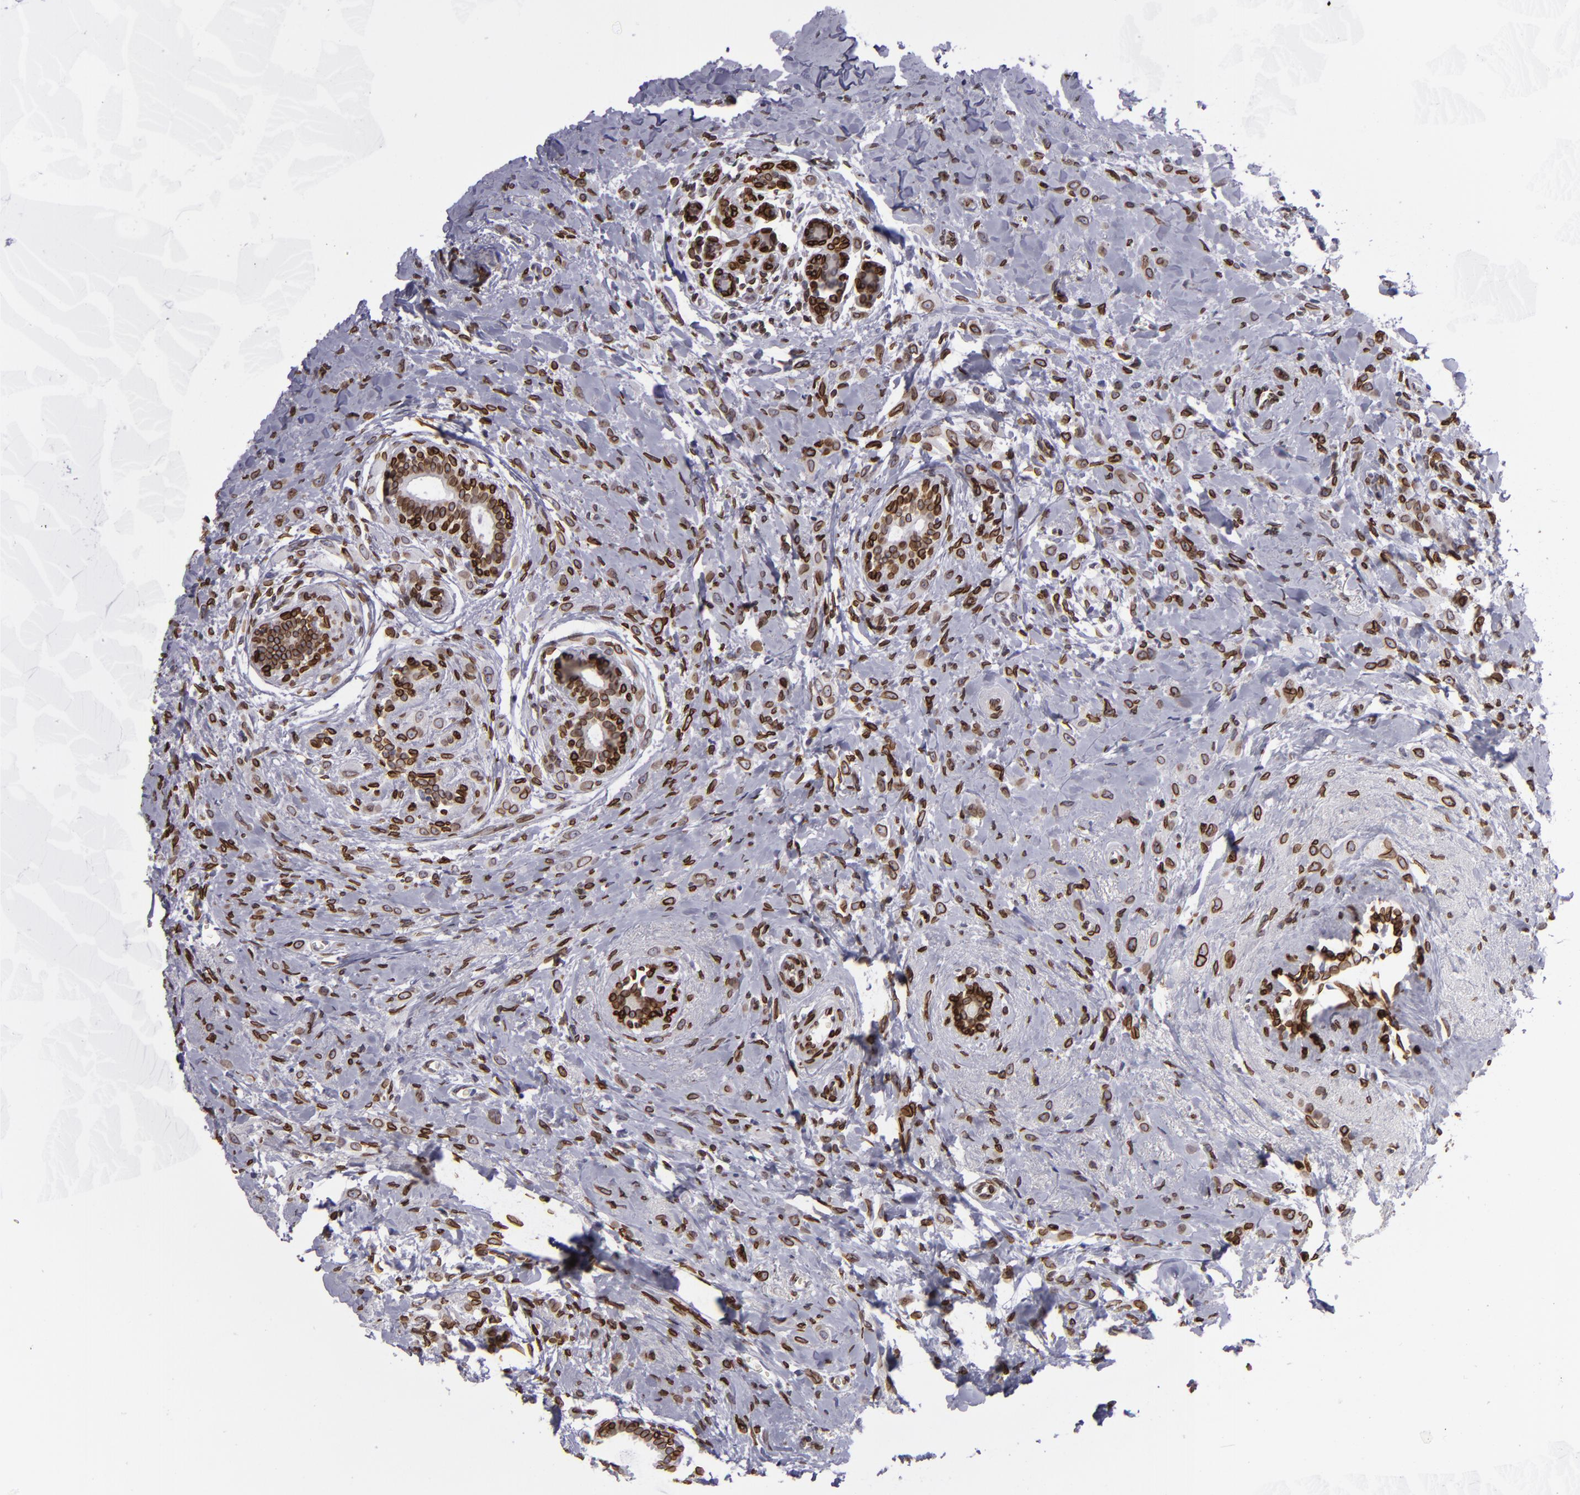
{"staining": {"intensity": "strong", "quantity": ">75%", "location": "nuclear"}, "tissue": "breast cancer", "cell_type": "Tumor cells", "image_type": "cancer", "snomed": [{"axis": "morphology", "description": "Lobular carcinoma"}, {"axis": "topography", "description": "Breast"}], "caption": "A high amount of strong nuclear positivity is identified in about >75% of tumor cells in breast lobular carcinoma tissue.", "gene": "EMD", "patient": {"sex": "female", "age": 57}}